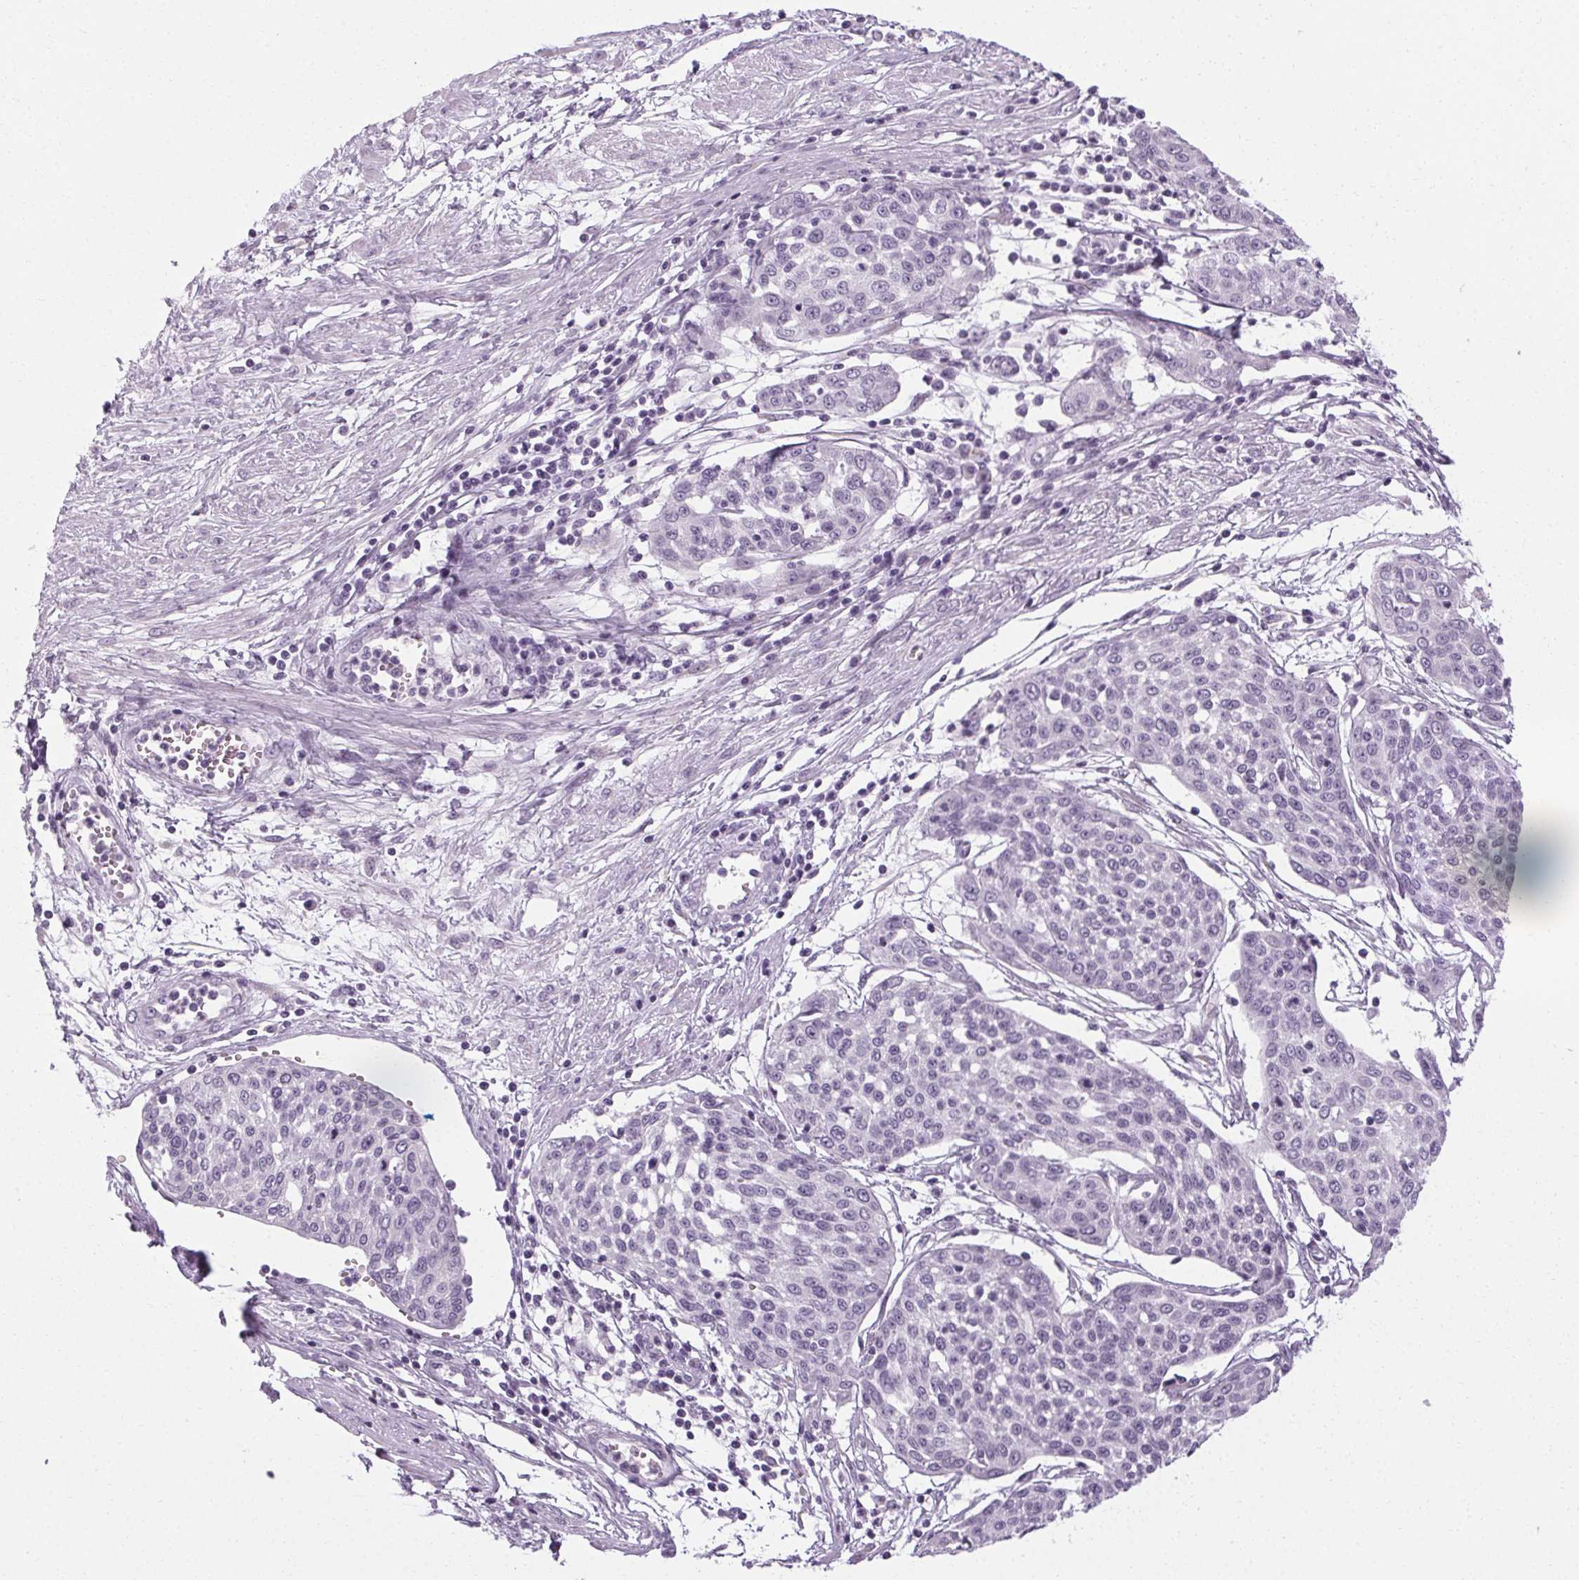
{"staining": {"intensity": "negative", "quantity": "none", "location": "none"}, "tissue": "cervical cancer", "cell_type": "Tumor cells", "image_type": "cancer", "snomed": [{"axis": "morphology", "description": "Squamous cell carcinoma, NOS"}, {"axis": "topography", "description": "Cervix"}], "caption": "High power microscopy micrograph of an IHC histopathology image of squamous cell carcinoma (cervical), revealing no significant staining in tumor cells. Nuclei are stained in blue.", "gene": "POMC", "patient": {"sex": "female", "age": 34}}